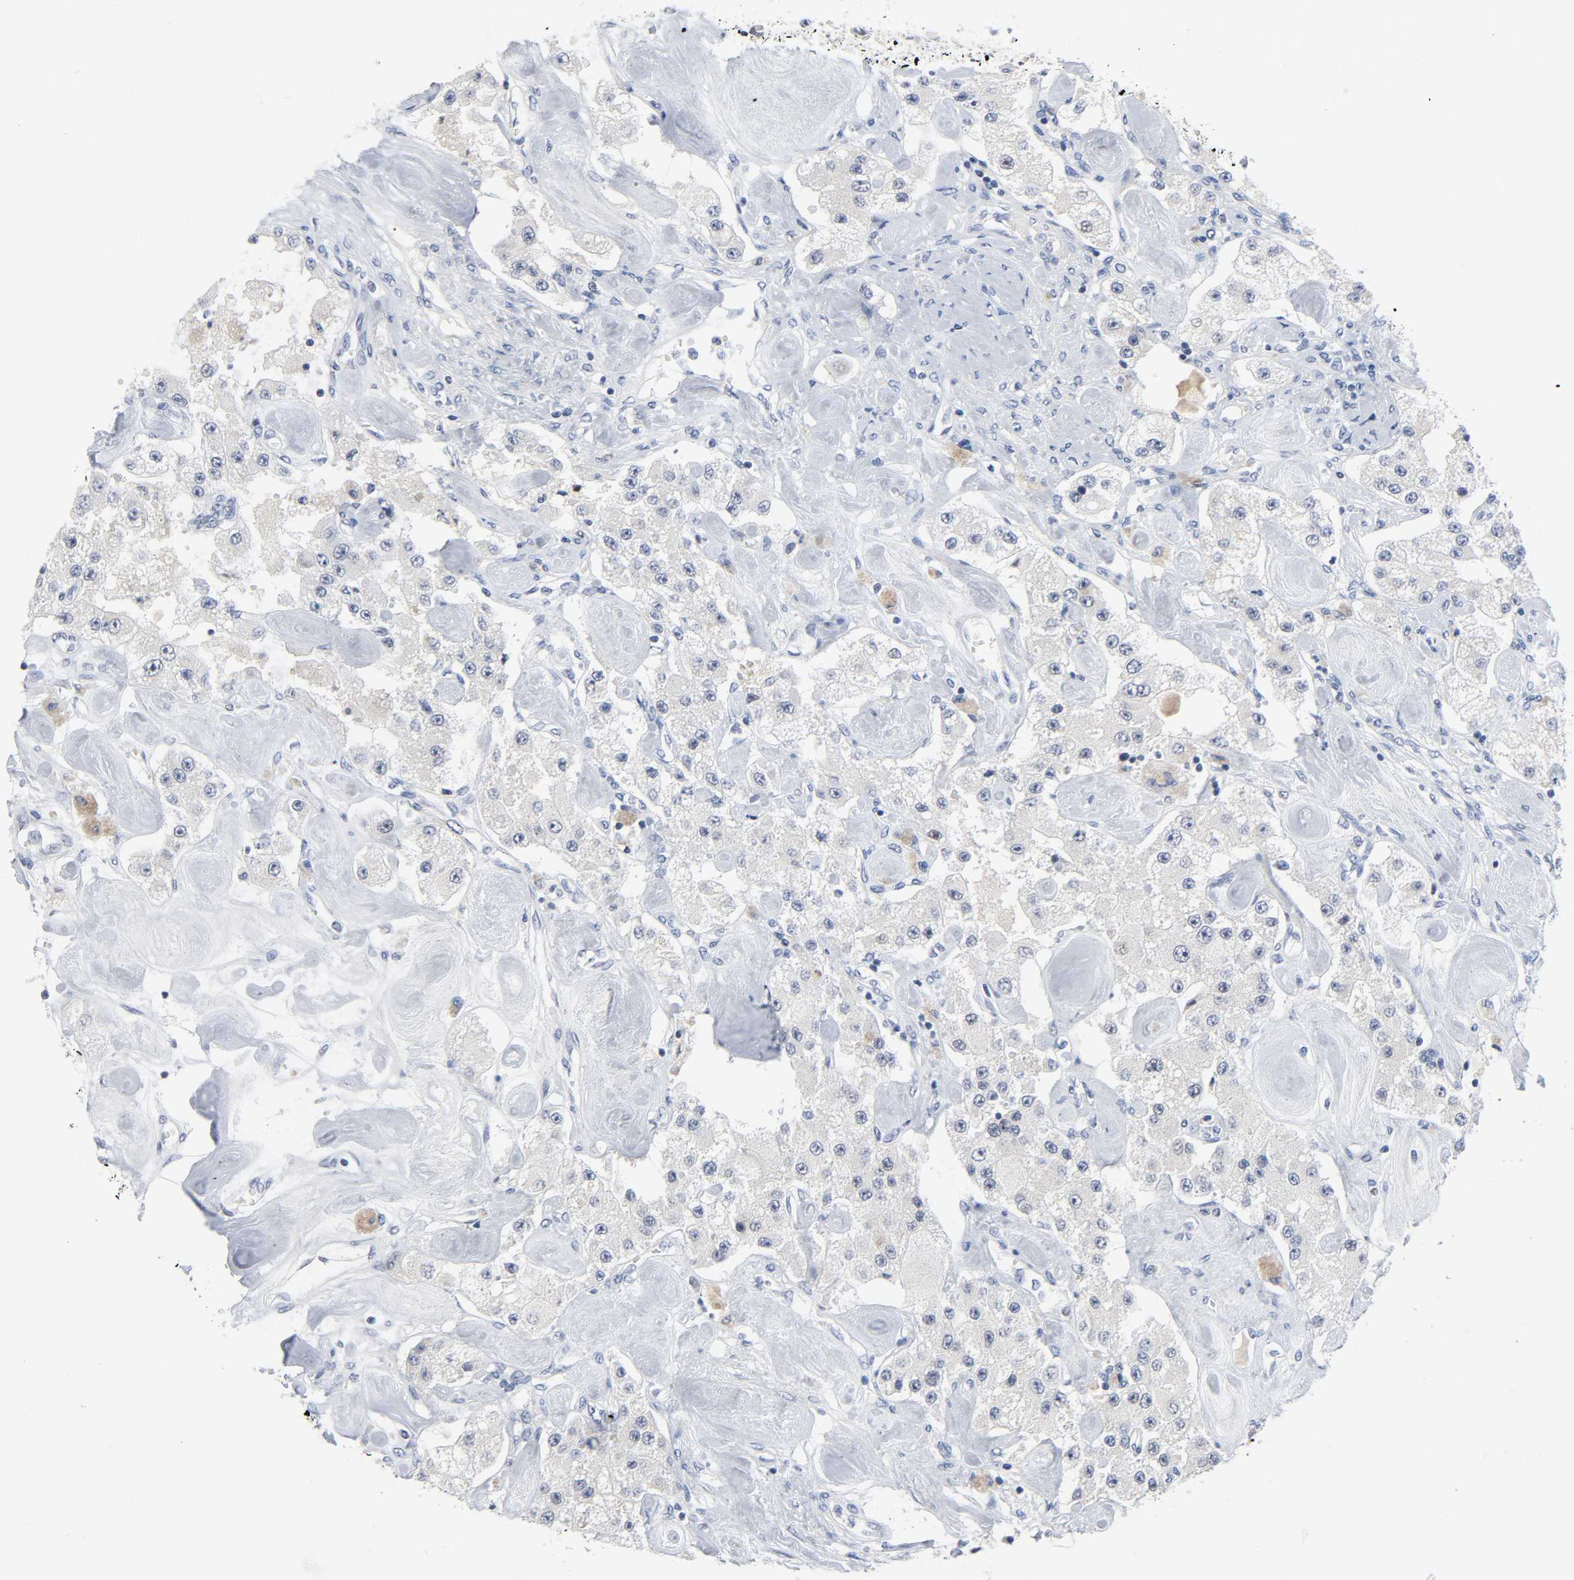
{"staining": {"intensity": "negative", "quantity": "none", "location": "none"}, "tissue": "carcinoid", "cell_type": "Tumor cells", "image_type": "cancer", "snomed": [{"axis": "morphology", "description": "Carcinoid, malignant, NOS"}, {"axis": "topography", "description": "Pancreas"}], "caption": "Immunohistochemistry of carcinoid (malignant) demonstrates no positivity in tumor cells.", "gene": "WEE1", "patient": {"sex": "male", "age": 41}}